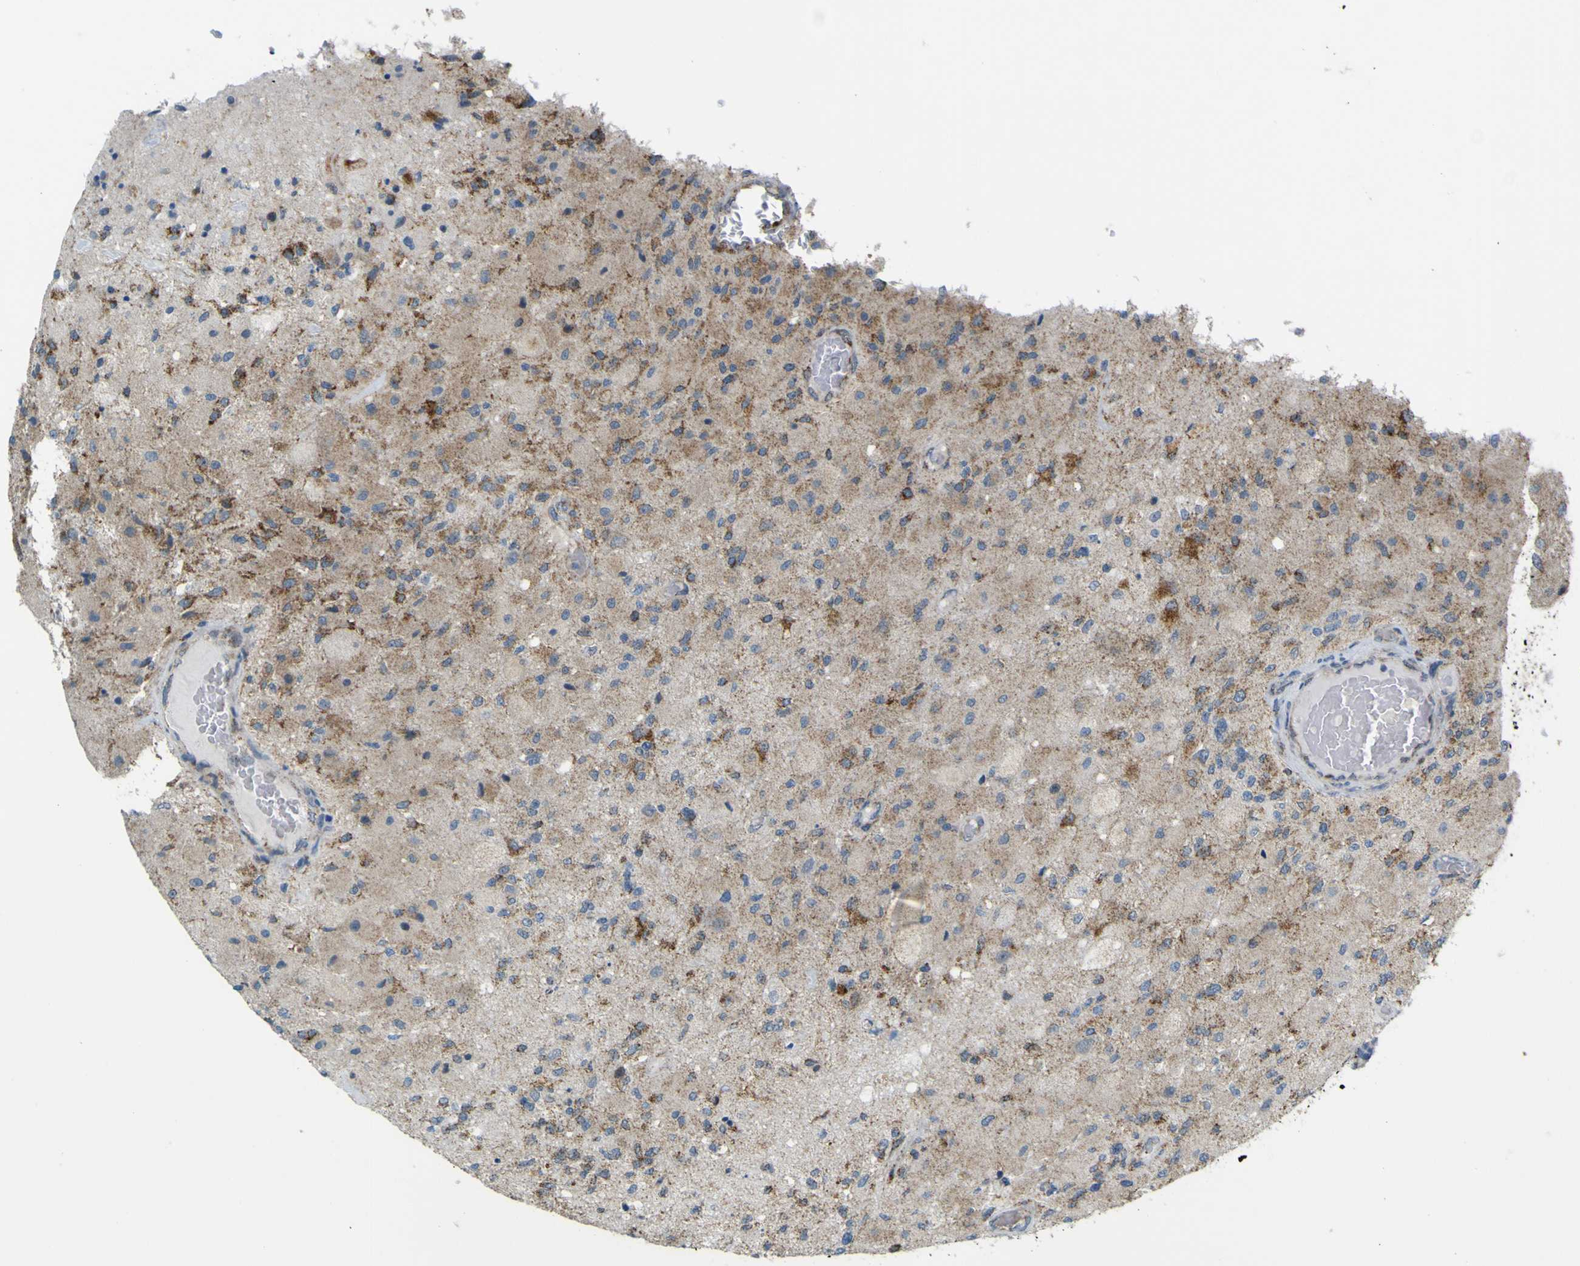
{"staining": {"intensity": "moderate", "quantity": "25%-75%", "location": "cytoplasmic/membranous"}, "tissue": "glioma", "cell_type": "Tumor cells", "image_type": "cancer", "snomed": [{"axis": "morphology", "description": "Normal tissue, NOS"}, {"axis": "morphology", "description": "Glioma, malignant, High grade"}, {"axis": "topography", "description": "Cerebral cortex"}], "caption": "Human glioma stained with a brown dye demonstrates moderate cytoplasmic/membranous positive positivity in about 25%-75% of tumor cells.", "gene": "ACBD5", "patient": {"sex": "male", "age": 77}}